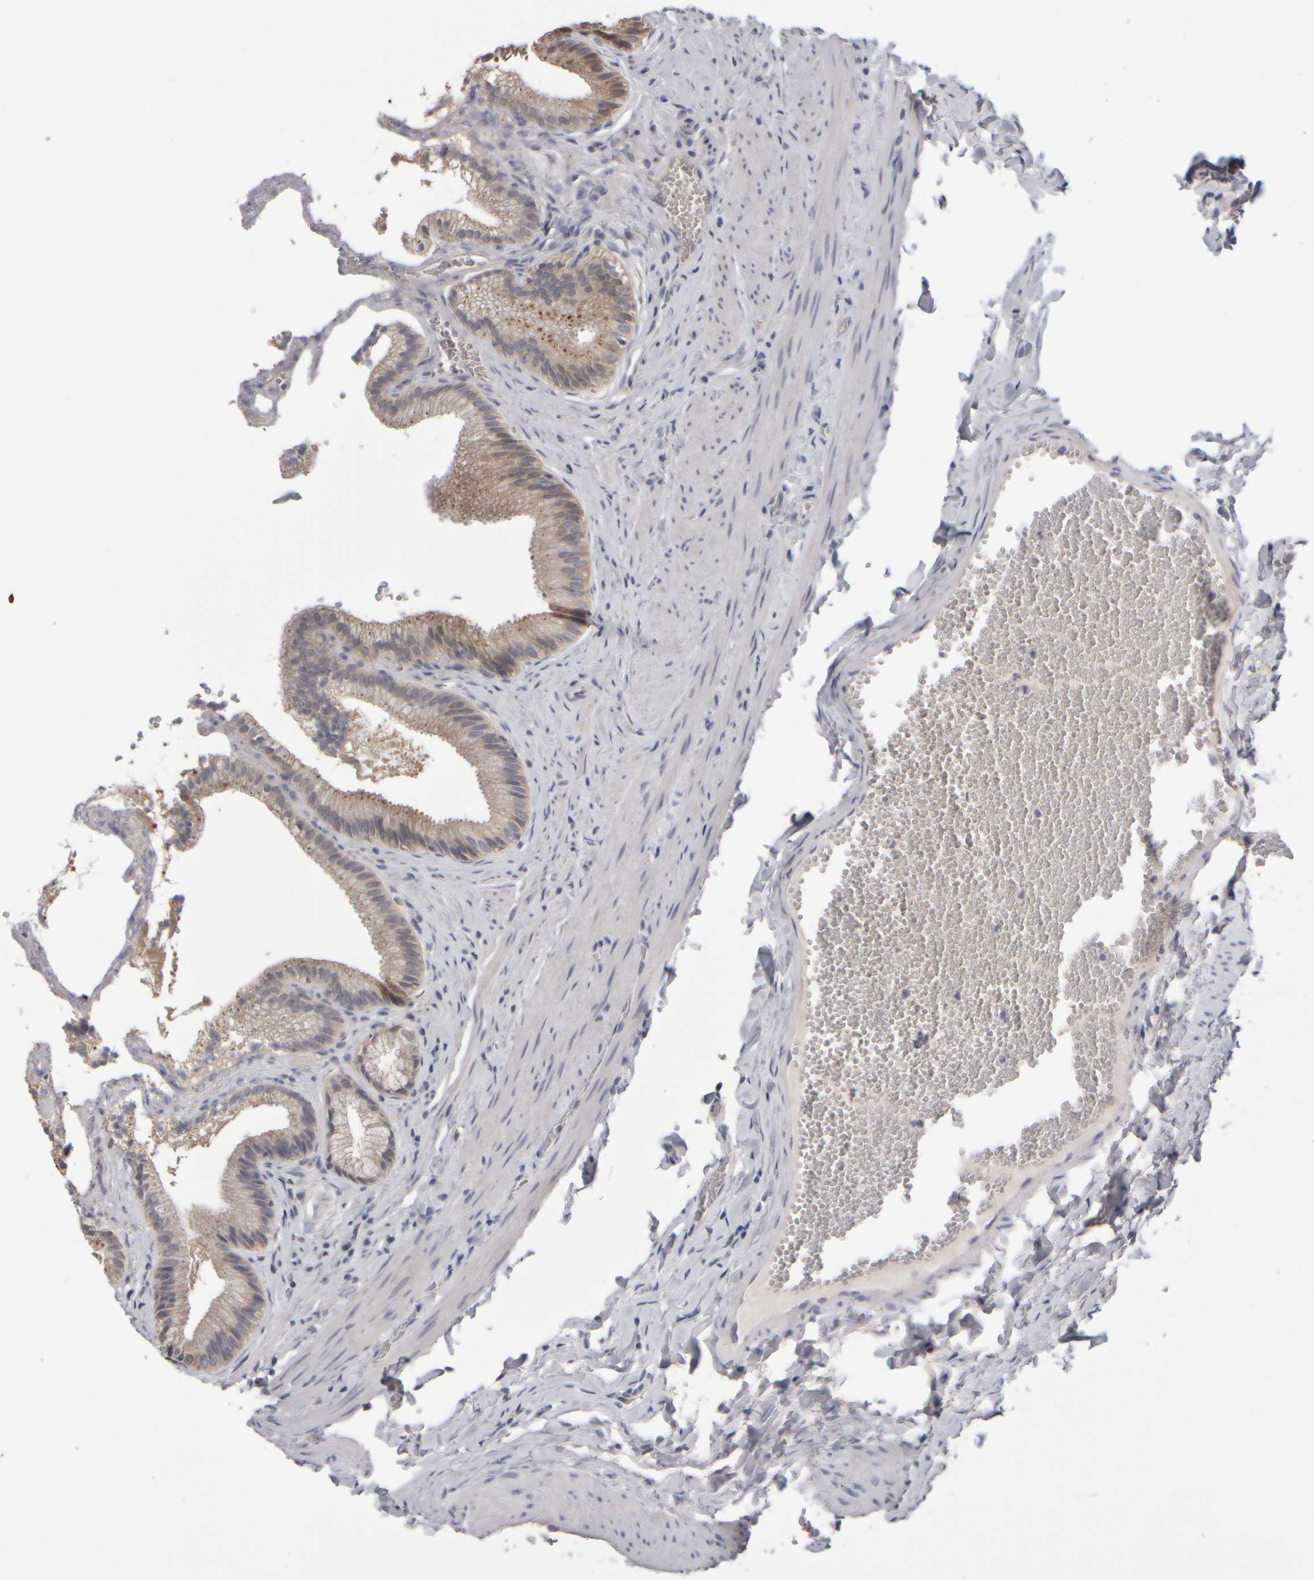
{"staining": {"intensity": "moderate", "quantity": "25%-75%", "location": "cytoplasmic/membranous"}, "tissue": "gallbladder", "cell_type": "Glandular cells", "image_type": "normal", "snomed": [{"axis": "morphology", "description": "Normal tissue, NOS"}, {"axis": "topography", "description": "Gallbladder"}], "caption": "Gallbladder stained for a protein displays moderate cytoplasmic/membranous positivity in glandular cells. (Stains: DAB in brown, nuclei in blue, Microscopy: brightfield microscopy at high magnification).", "gene": "EPHX2", "patient": {"sex": "male", "age": 38}}